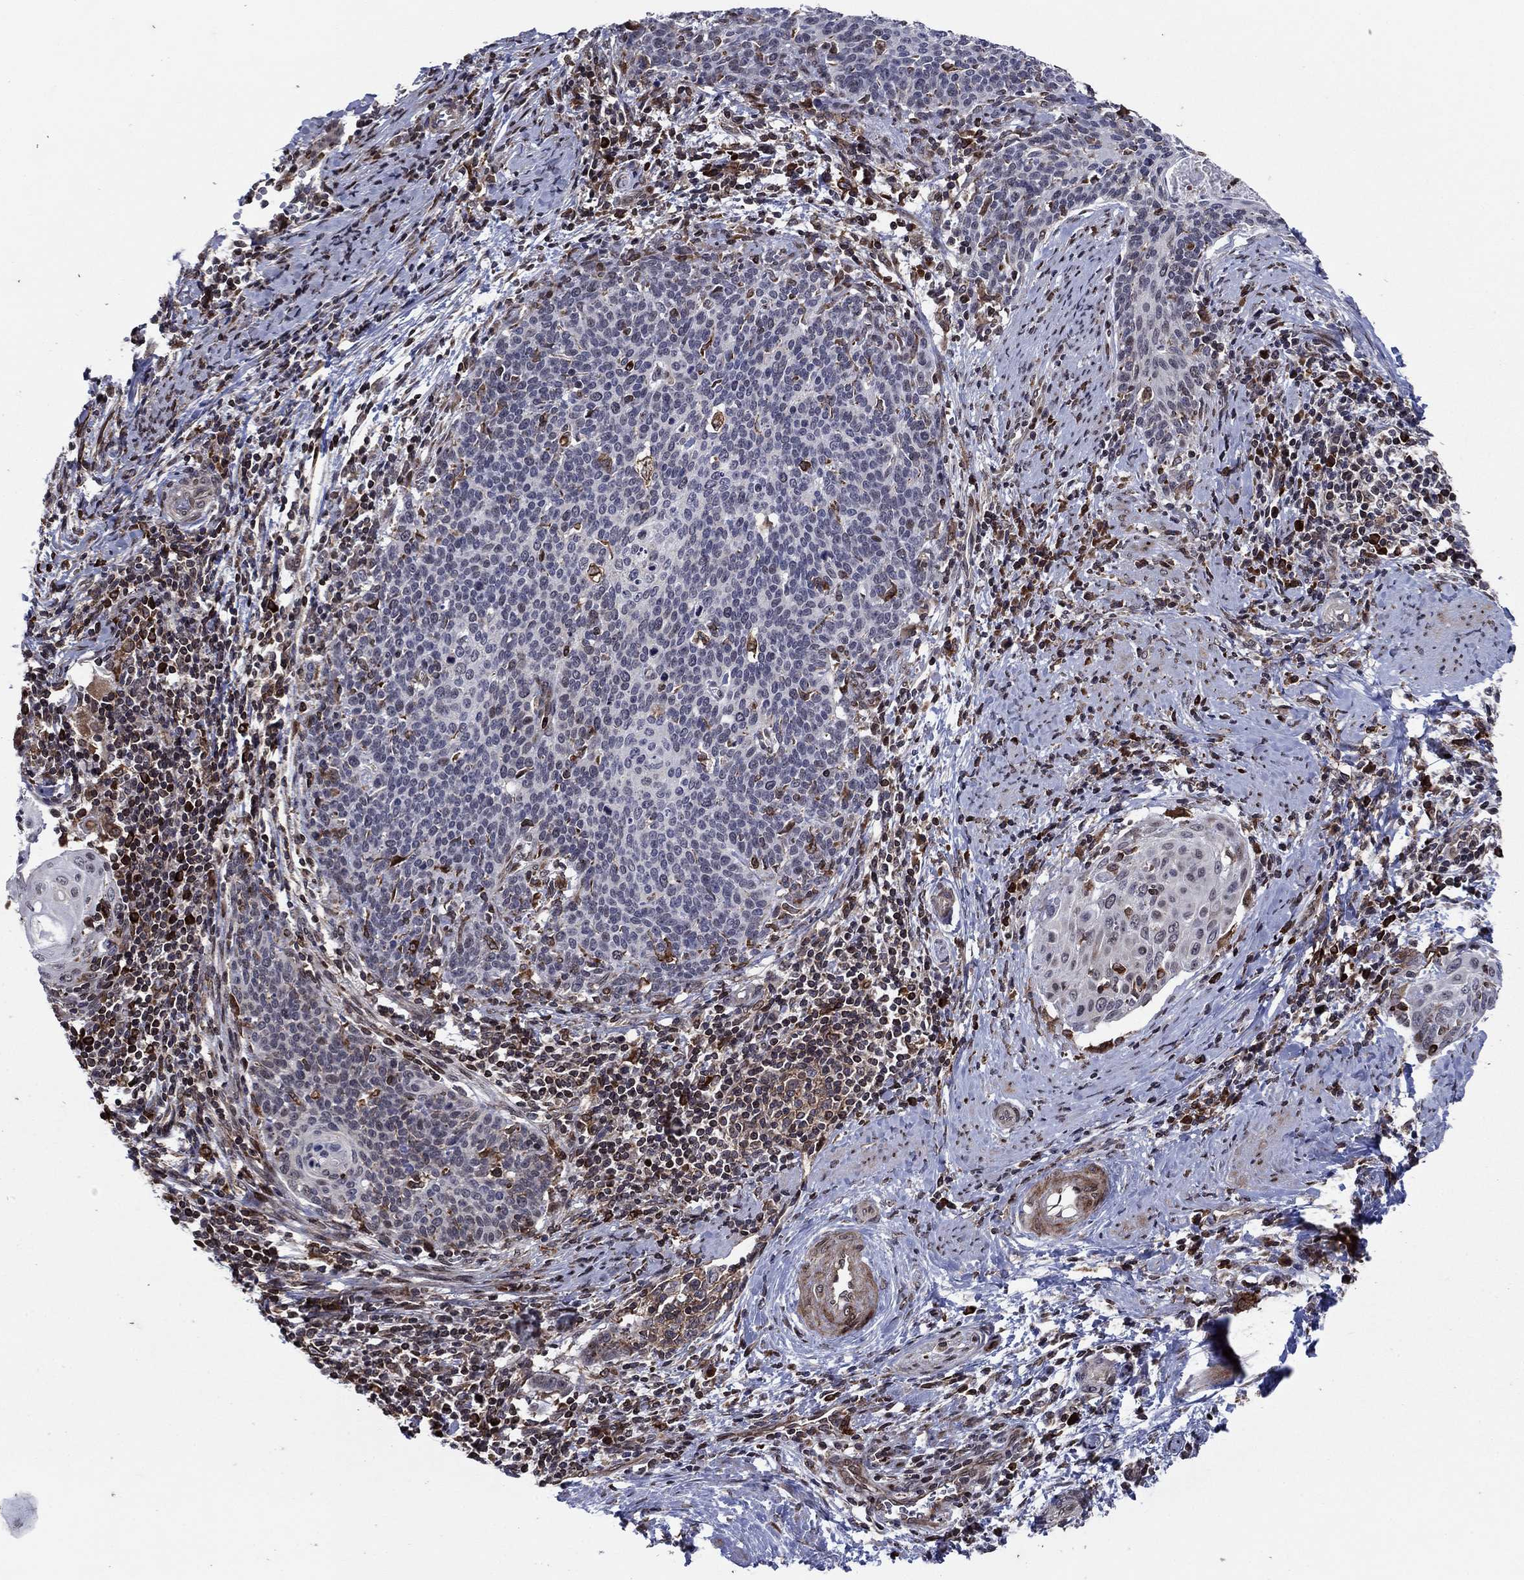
{"staining": {"intensity": "strong", "quantity": "<25%", "location": "cytoplasmic/membranous"}, "tissue": "cervical cancer", "cell_type": "Tumor cells", "image_type": "cancer", "snomed": [{"axis": "morphology", "description": "Squamous cell carcinoma, NOS"}, {"axis": "topography", "description": "Cervix"}], "caption": "Immunohistochemical staining of squamous cell carcinoma (cervical) demonstrates strong cytoplasmic/membranous protein positivity in about <25% of tumor cells.", "gene": "DHRS7", "patient": {"sex": "female", "age": 39}}